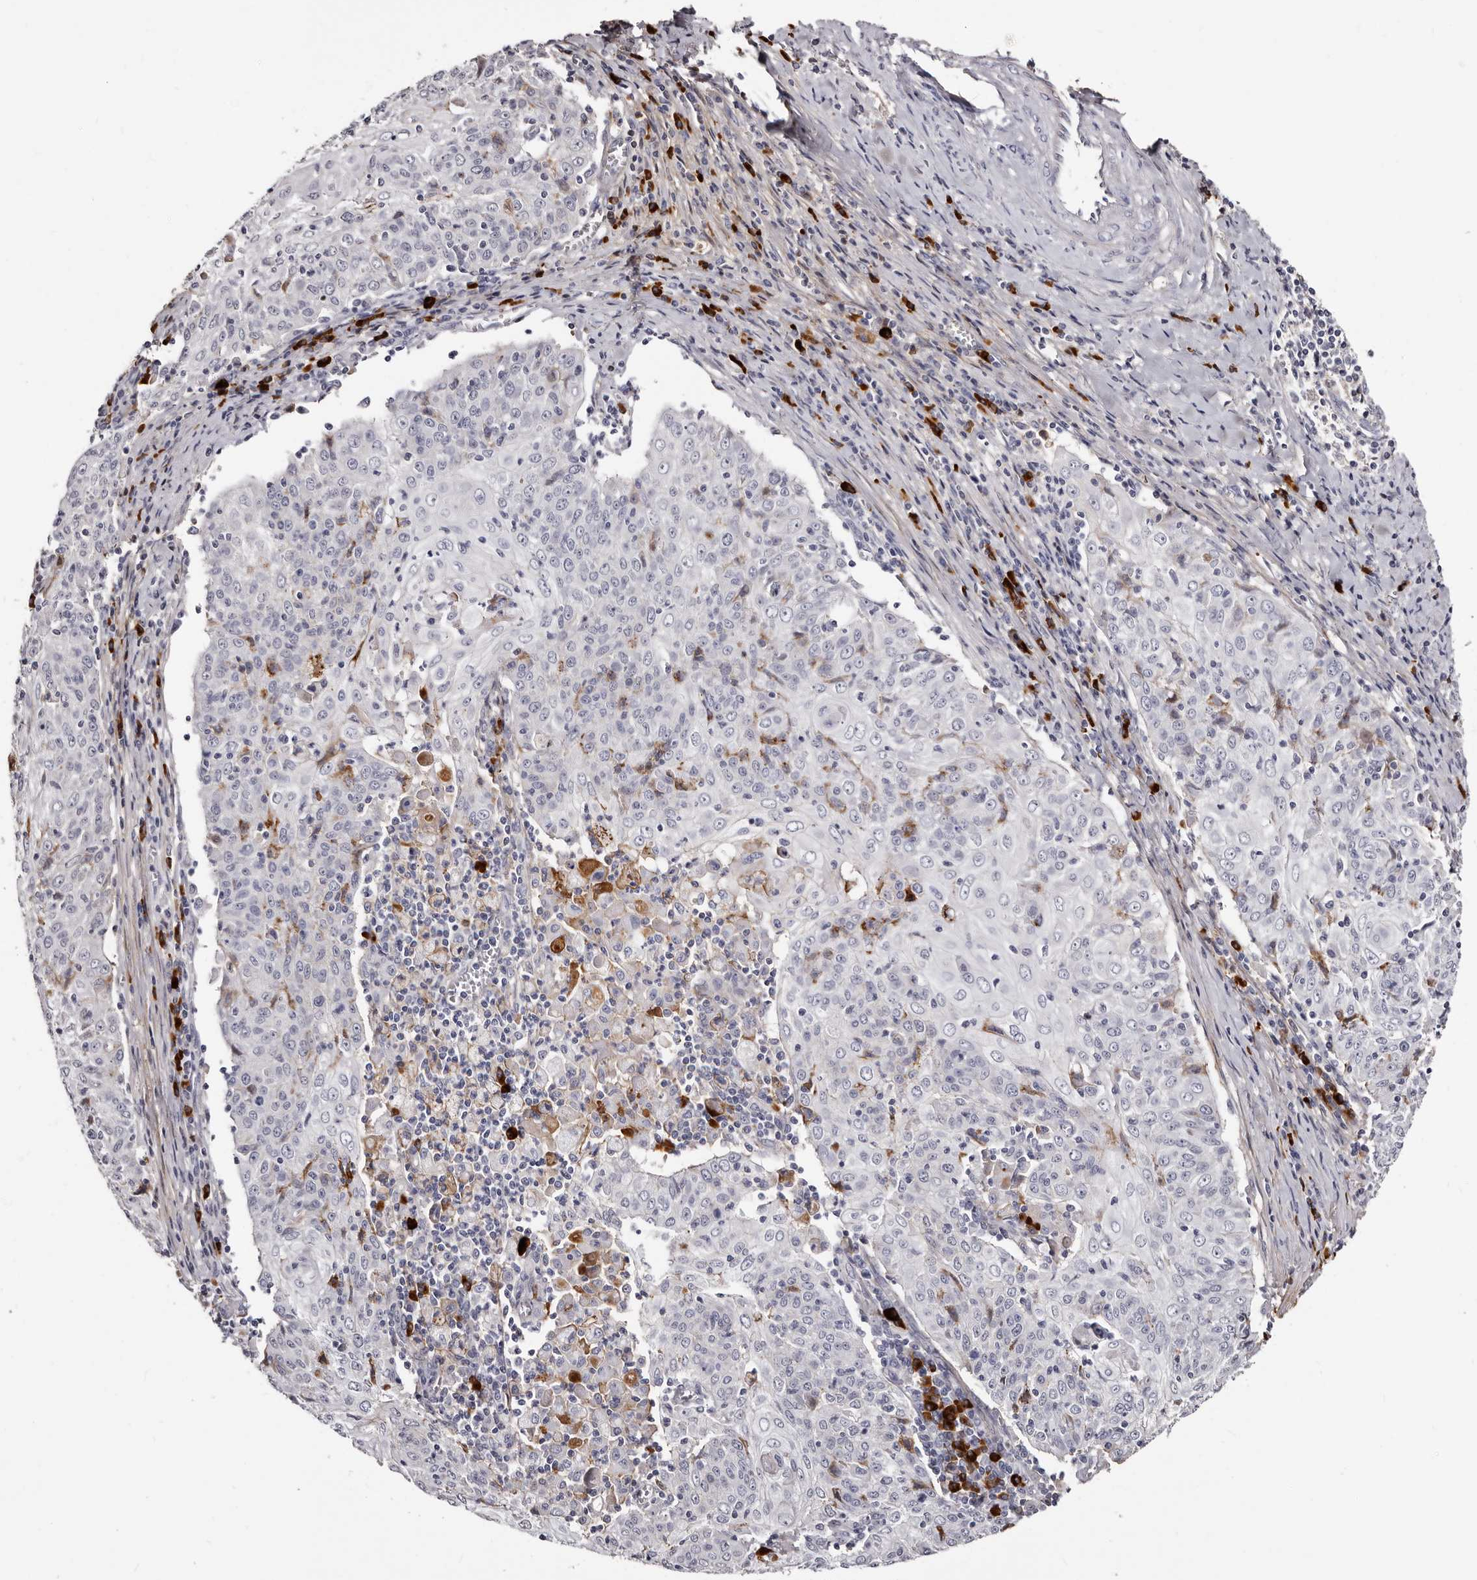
{"staining": {"intensity": "negative", "quantity": "none", "location": "none"}, "tissue": "cervical cancer", "cell_type": "Tumor cells", "image_type": "cancer", "snomed": [{"axis": "morphology", "description": "Squamous cell carcinoma, NOS"}, {"axis": "topography", "description": "Cervix"}], "caption": "DAB immunohistochemical staining of human cervical squamous cell carcinoma displays no significant positivity in tumor cells.", "gene": "TBC1D22B", "patient": {"sex": "female", "age": 48}}